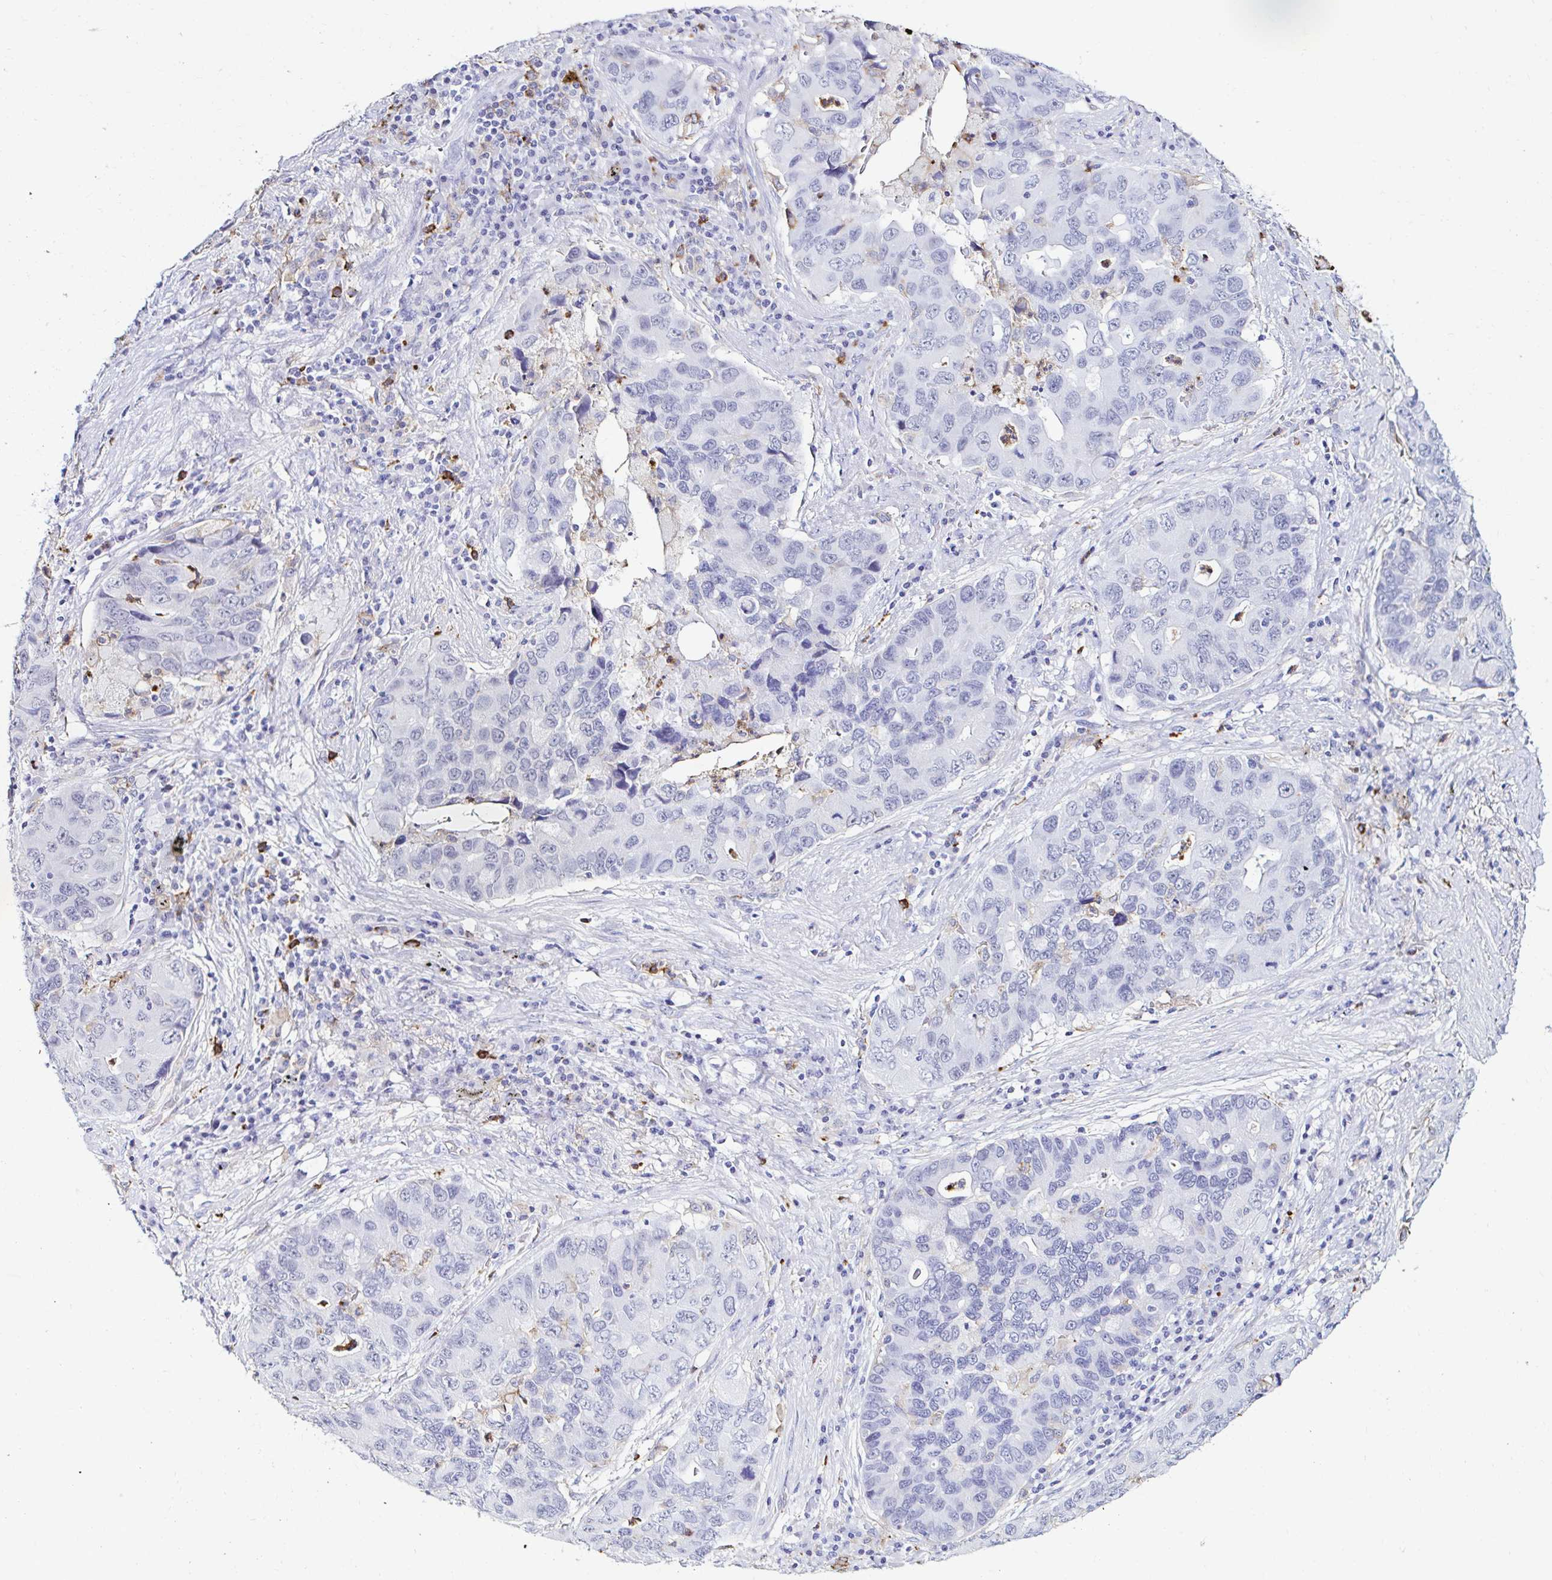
{"staining": {"intensity": "negative", "quantity": "none", "location": "none"}, "tissue": "lung cancer", "cell_type": "Tumor cells", "image_type": "cancer", "snomed": [{"axis": "morphology", "description": "Adenocarcinoma, NOS"}, {"axis": "morphology", "description": "Adenocarcinoma, metastatic, NOS"}, {"axis": "topography", "description": "Lymph node"}, {"axis": "topography", "description": "Lung"}], "caption": "DAB immunohistochemical staining of human adenocarcinoma (lung) displays no significant staining in tumor cells.", "gene": "CYBB", "patient": {"sex": "female", "age": 54}}